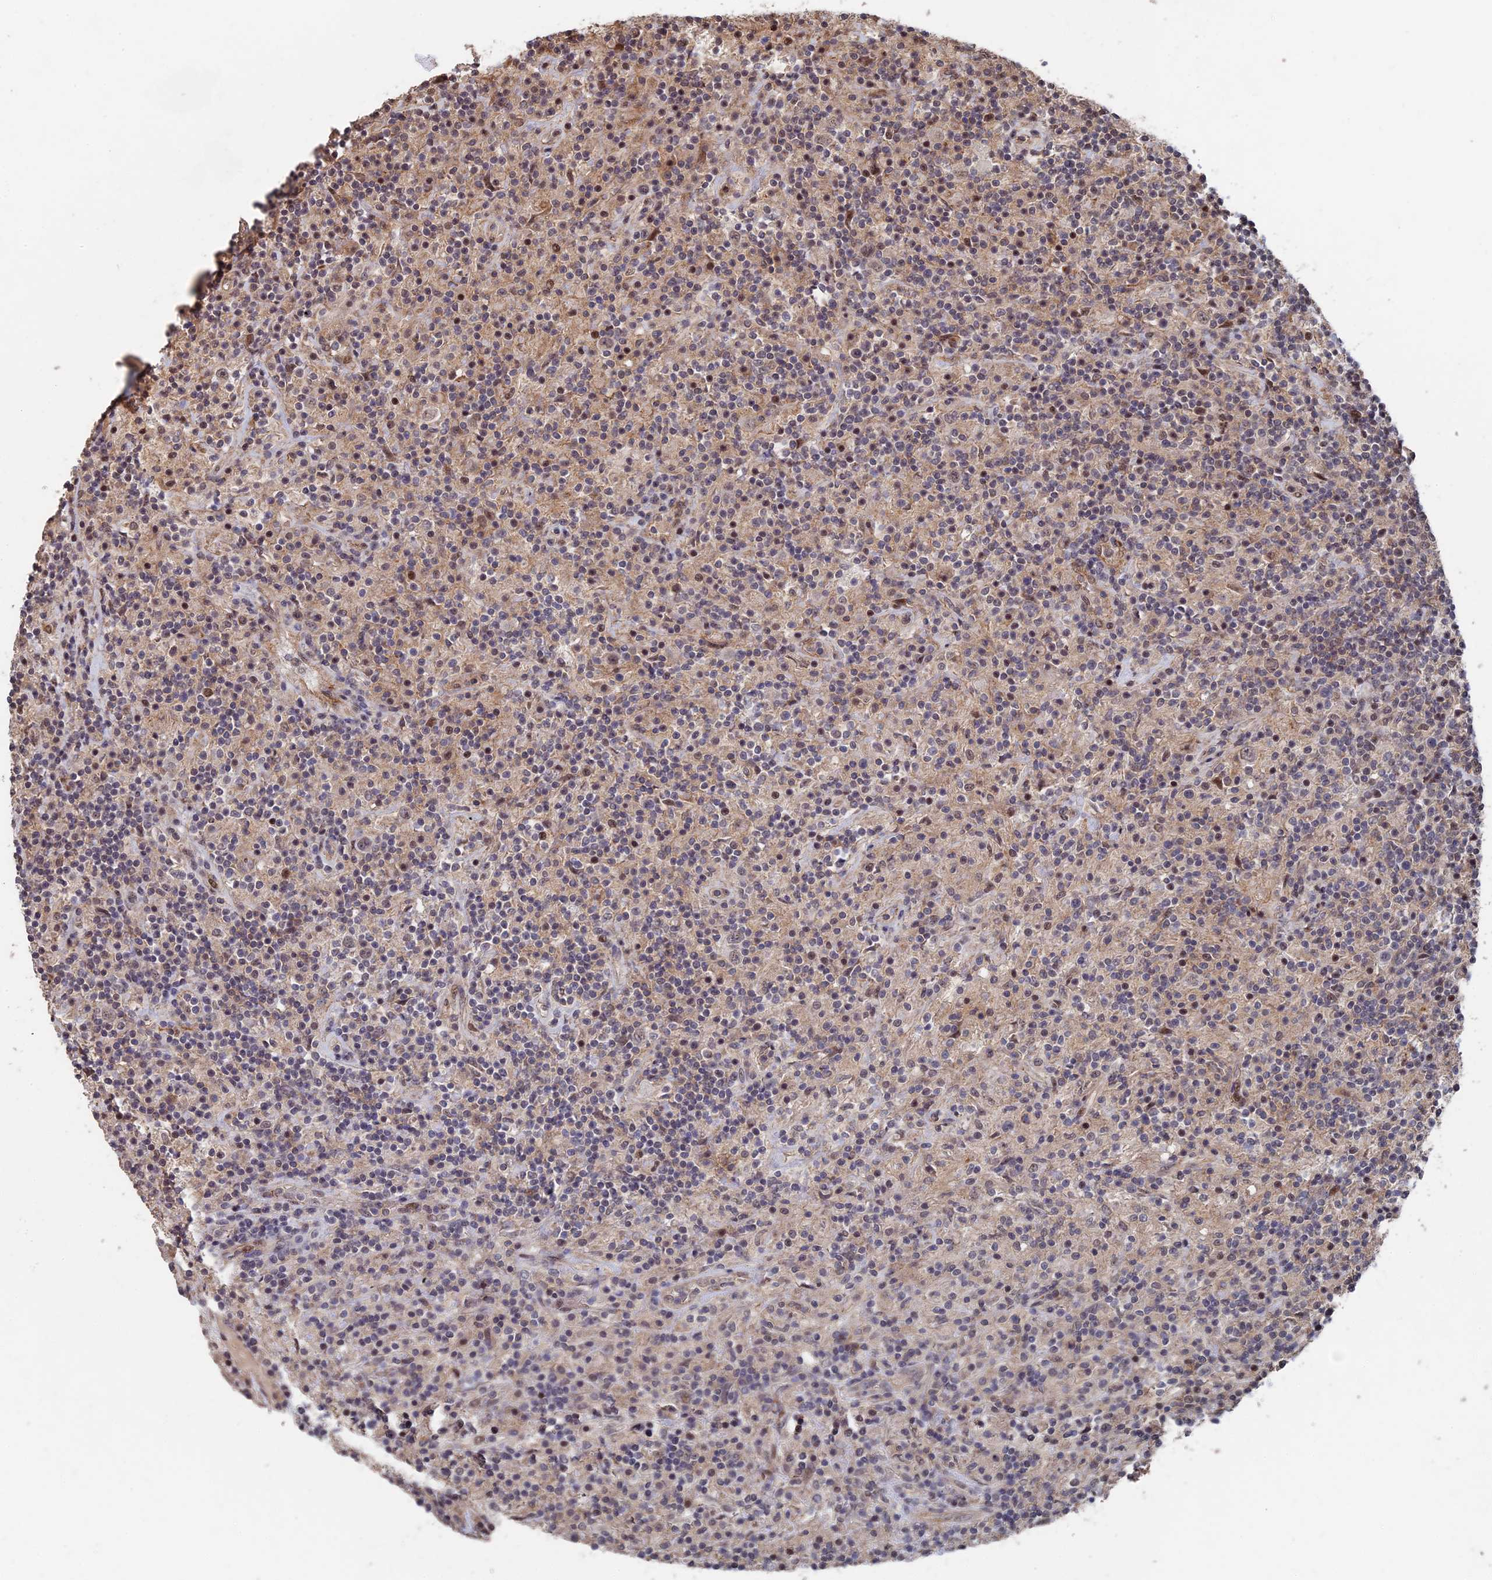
{"staining": {"intensity": "weak", "quantity": "<25%", "location": "cytoplasmic/membranous,nuclear"}, "tissue": "lymphoma", "cell_type": "Tumor cells", "image_type": "cancer", "snomed": [{"axis": "morphology", "description": "Hodgkin's disease, NOS"}, {"axis": "topography", "description": "Lymph node"}], "caption": "A histopathology image of human lymphoma is negative for staining in tumor cells.", "gene": "KIAA1328", "patient": {"sex": "male", "age": 70}}